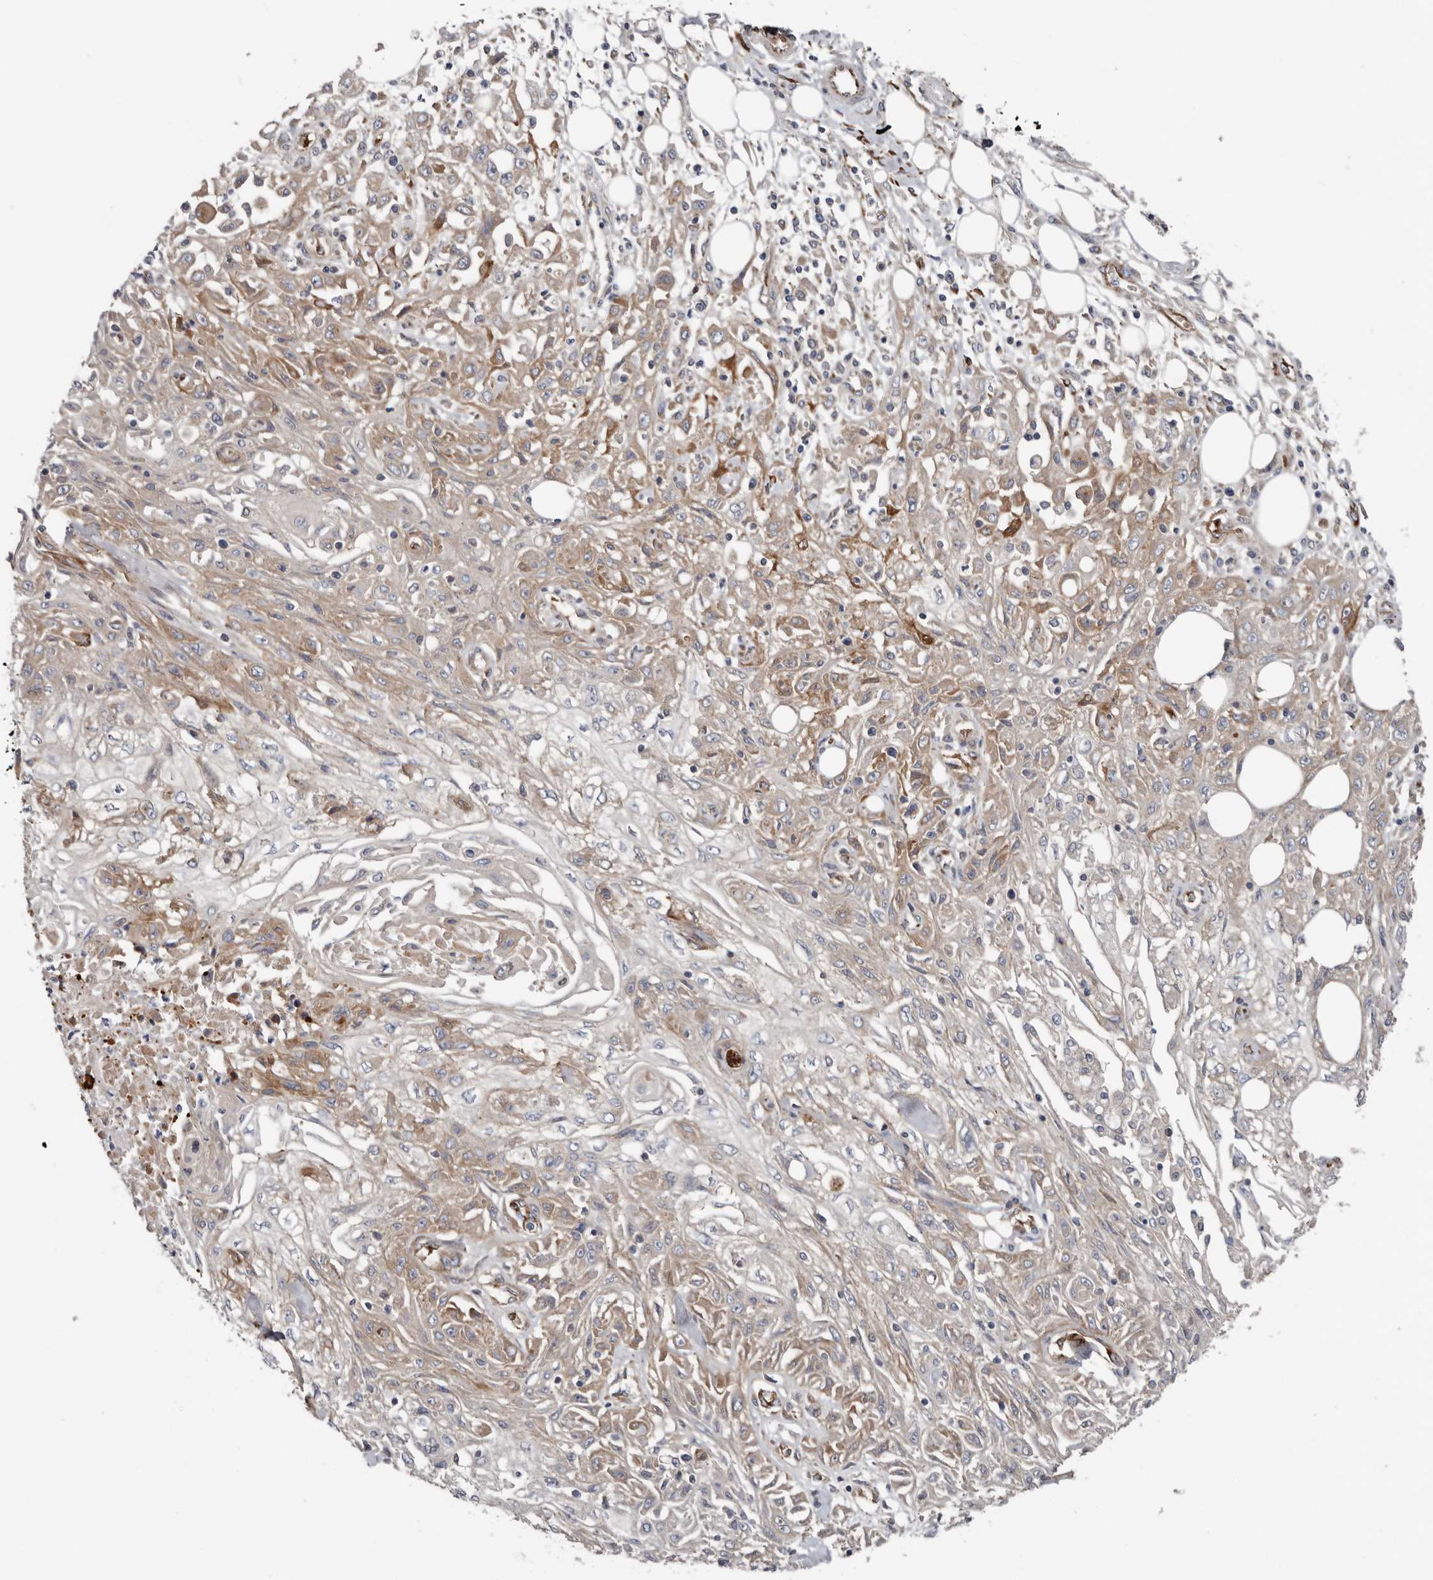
{"staining": {"intensity": "moderate", "quantity": ">75%", "location": "cytoplasmic/membranous"}, "tissue": "skin cancer", "cell_type": "Tumor cells", "image_type": "cancer", "snomed": [{"axis": "morphology", "description": "Squamous cell carcinoma, NOS"}, {"axis": "morphology", "description": "Squamous cell carcinoma, metastatic, NOS"}, {"axis": "topography", "description": "Skin"}, {"axis": "topography", "description": "Lymph node"}], "caption": "A medium amount of moderate cytoplasmic/membranous expression is seen in approximately >75% of tumor cells in skin cancer tissue.", "gene": "LUZP1", "patient": {"sex": "male", "age": 75}}